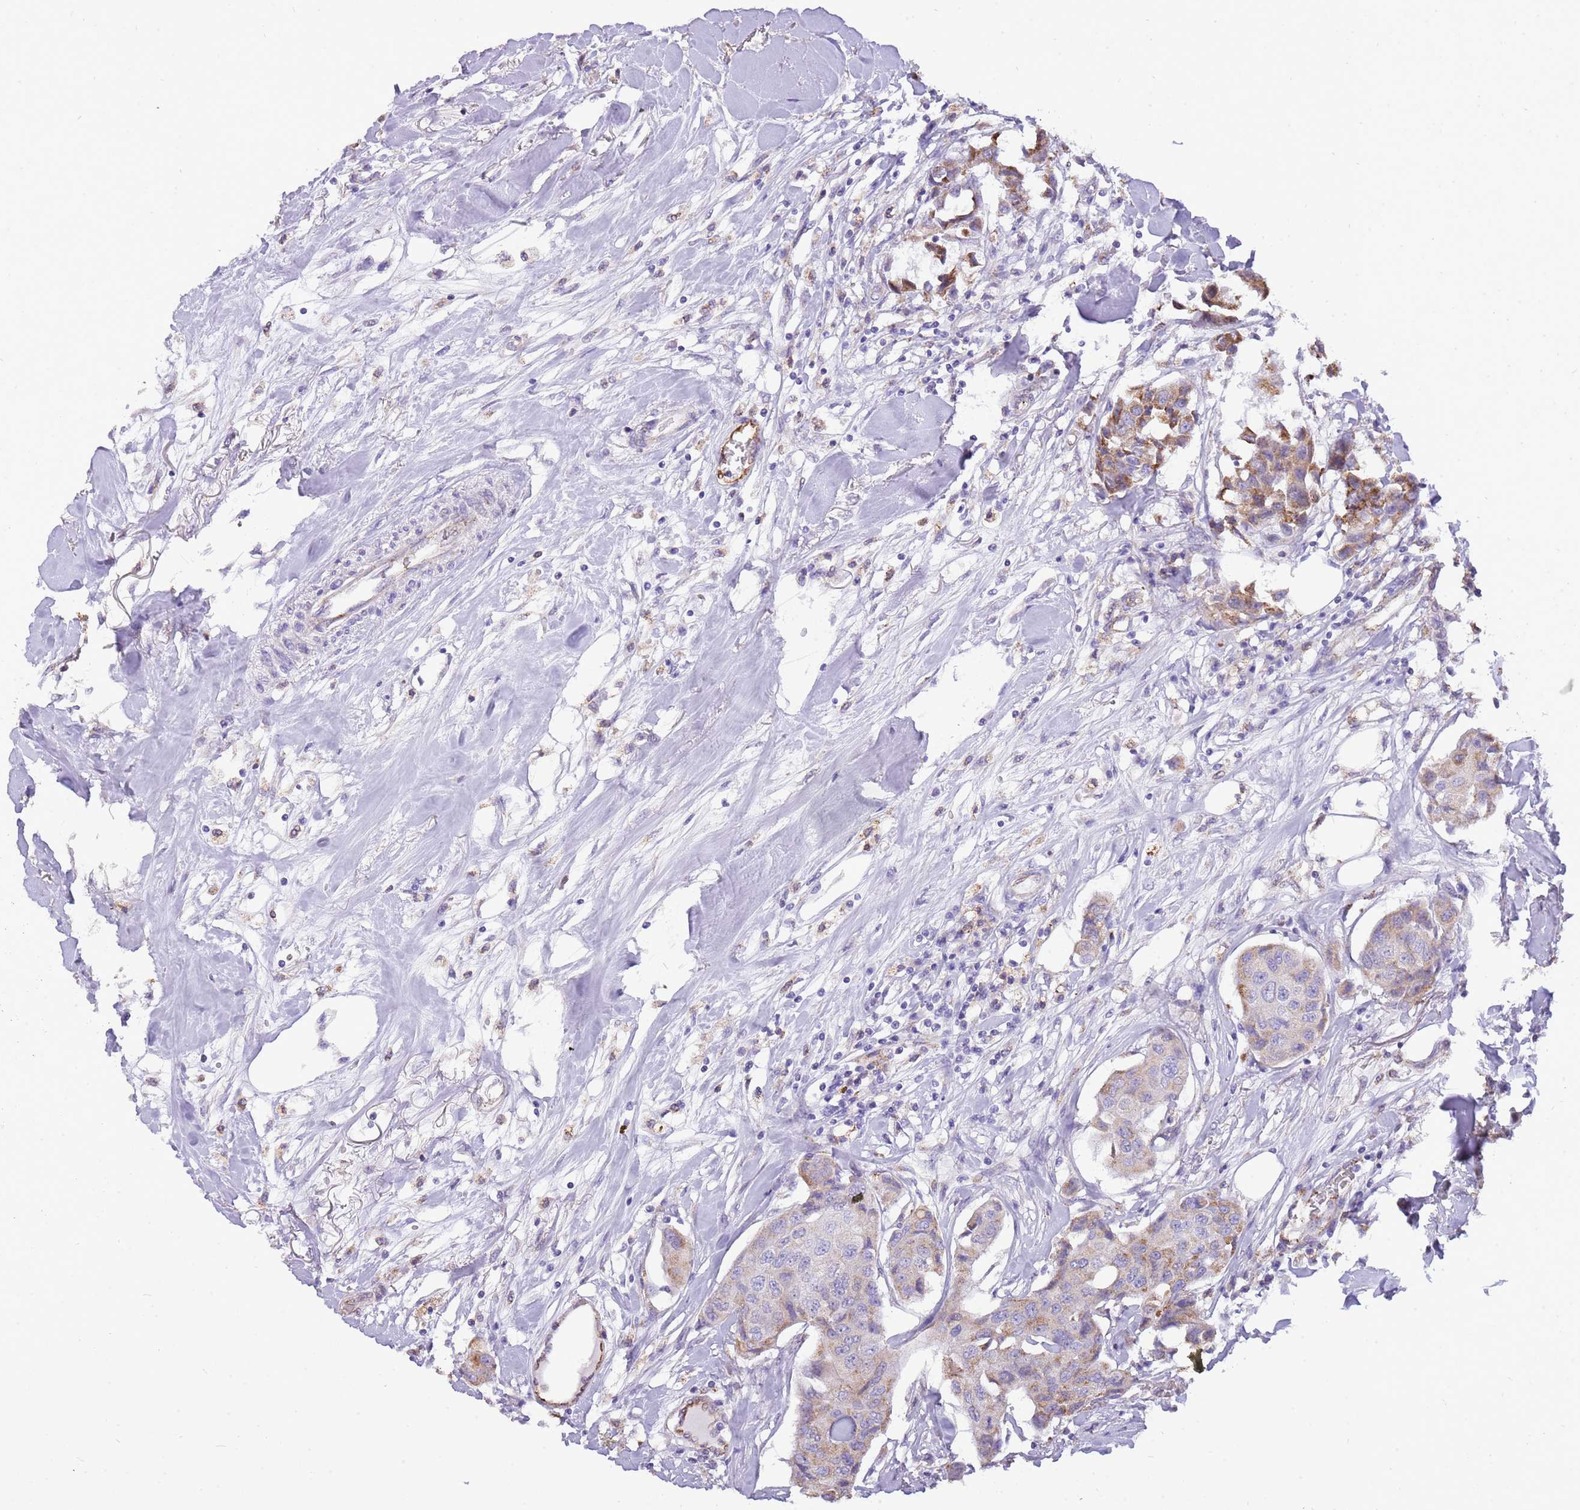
{"staining": {"intensity": "strong", "quantity": "25%-75%", "location": "cytoplasmic/membranous"}, "tissue": "breast cancer", "cell_type": "Tumor cells", "image_type": "cancer", "snomed": [{"axis": "morphology", "description": "Duct carcinoma"}, {"axis": "topography", "description": "Breast"}], "caption": "The micrograph reveals immunohistochemical staining of breast cancer (intraductal carcinoma). There is strong cytoplasmic/membranous positivity is present in approximately 25%-75% of tumor cells. The staining was performed using DAB to visualize the protein expression in brown, while the nuclei were stained in blue with hematoxylin (Magnification: 20x).", "gene": "PCNX1", "patient": {"sex": "female", "age": 80}}